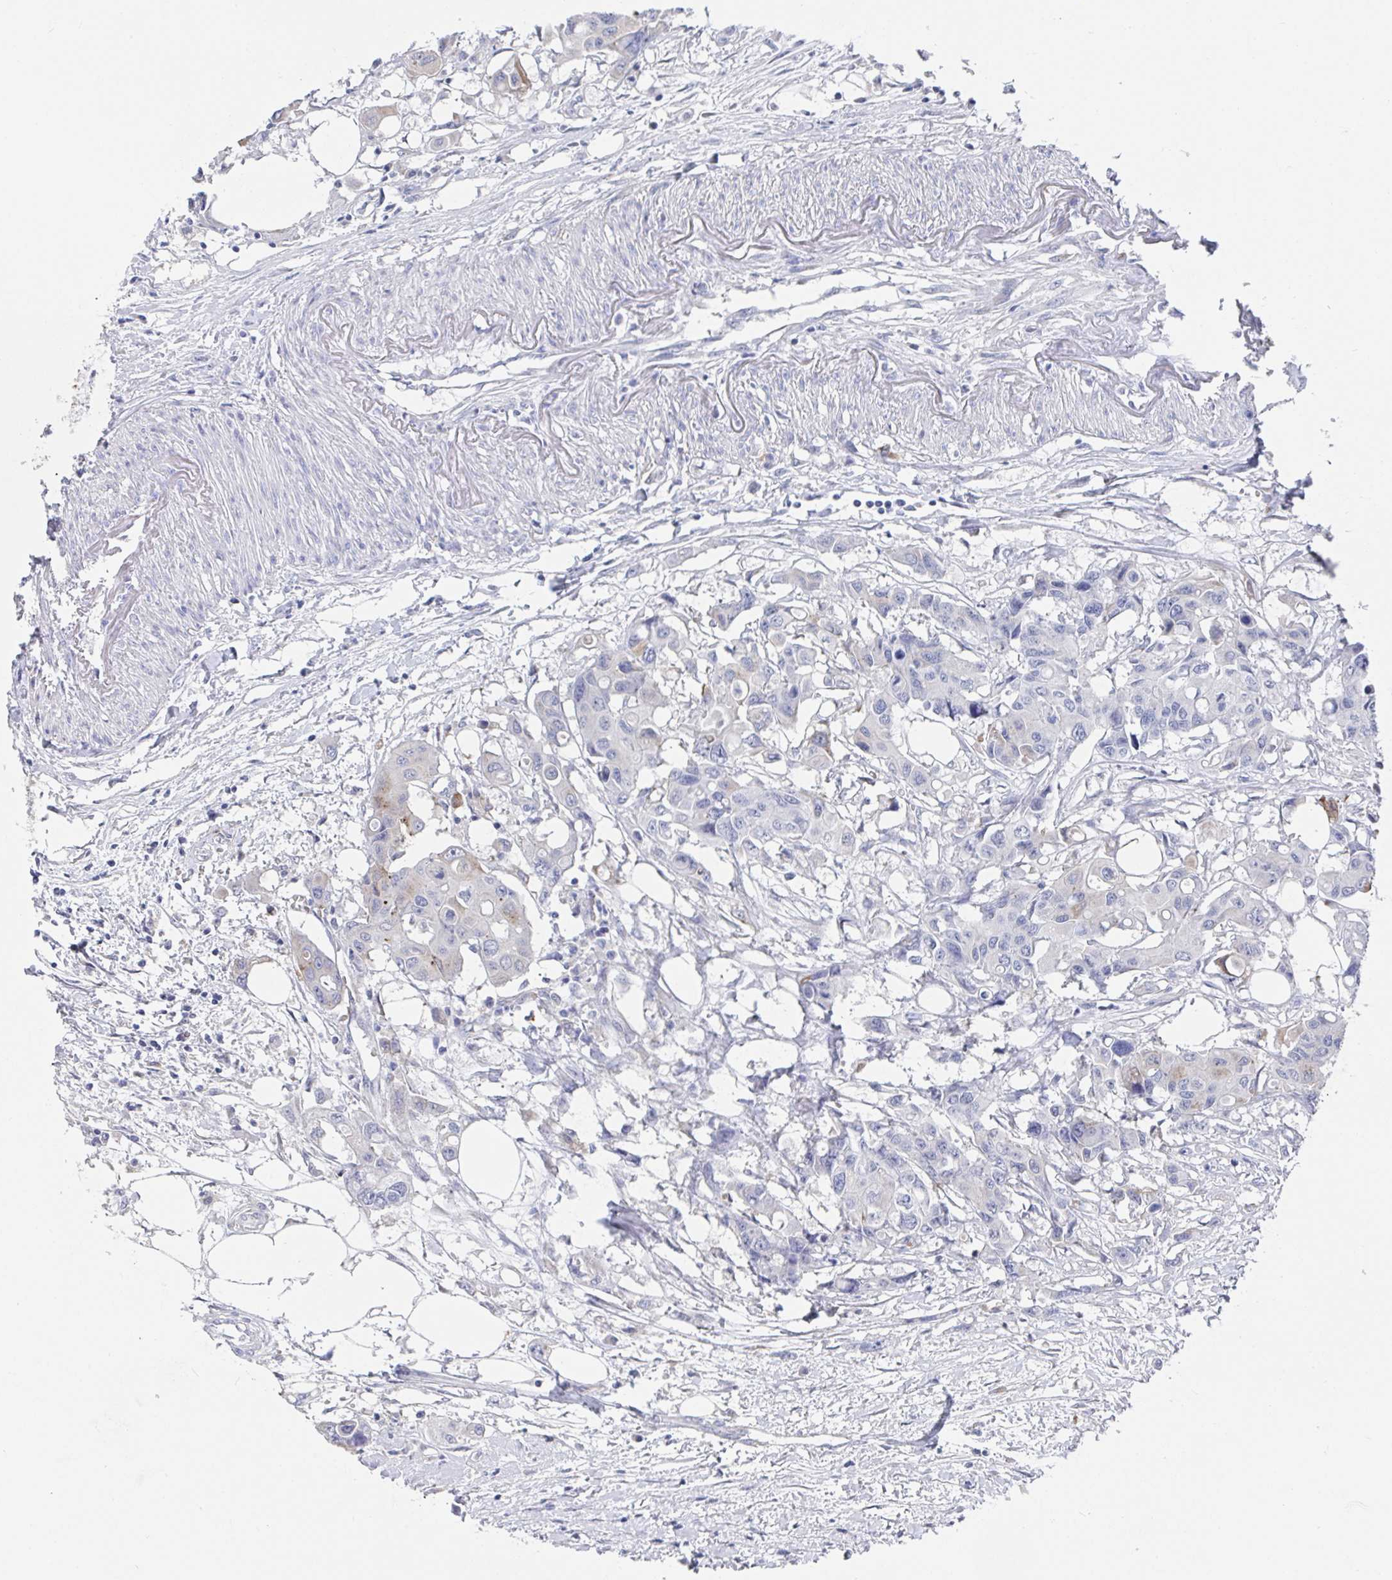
{"staining": {"intensity": "negative", "quantity": "none", "location": "none"}, "tissue": "colorectal cancer", "cell_type": "Tumor cells", "image_type": "cancer", "snomed": [{"axis": "morphology", "description": "Adenocarcinoma, NOS"}, {"axis": "topography", "description": "Colon"}], "caption": "The photomicrograph exhibits no significant staining in tumor cells of colorectal adenocarcinoma.", "gene": "TAS2R39", "patient": {"sex": "male", "age": 77}}